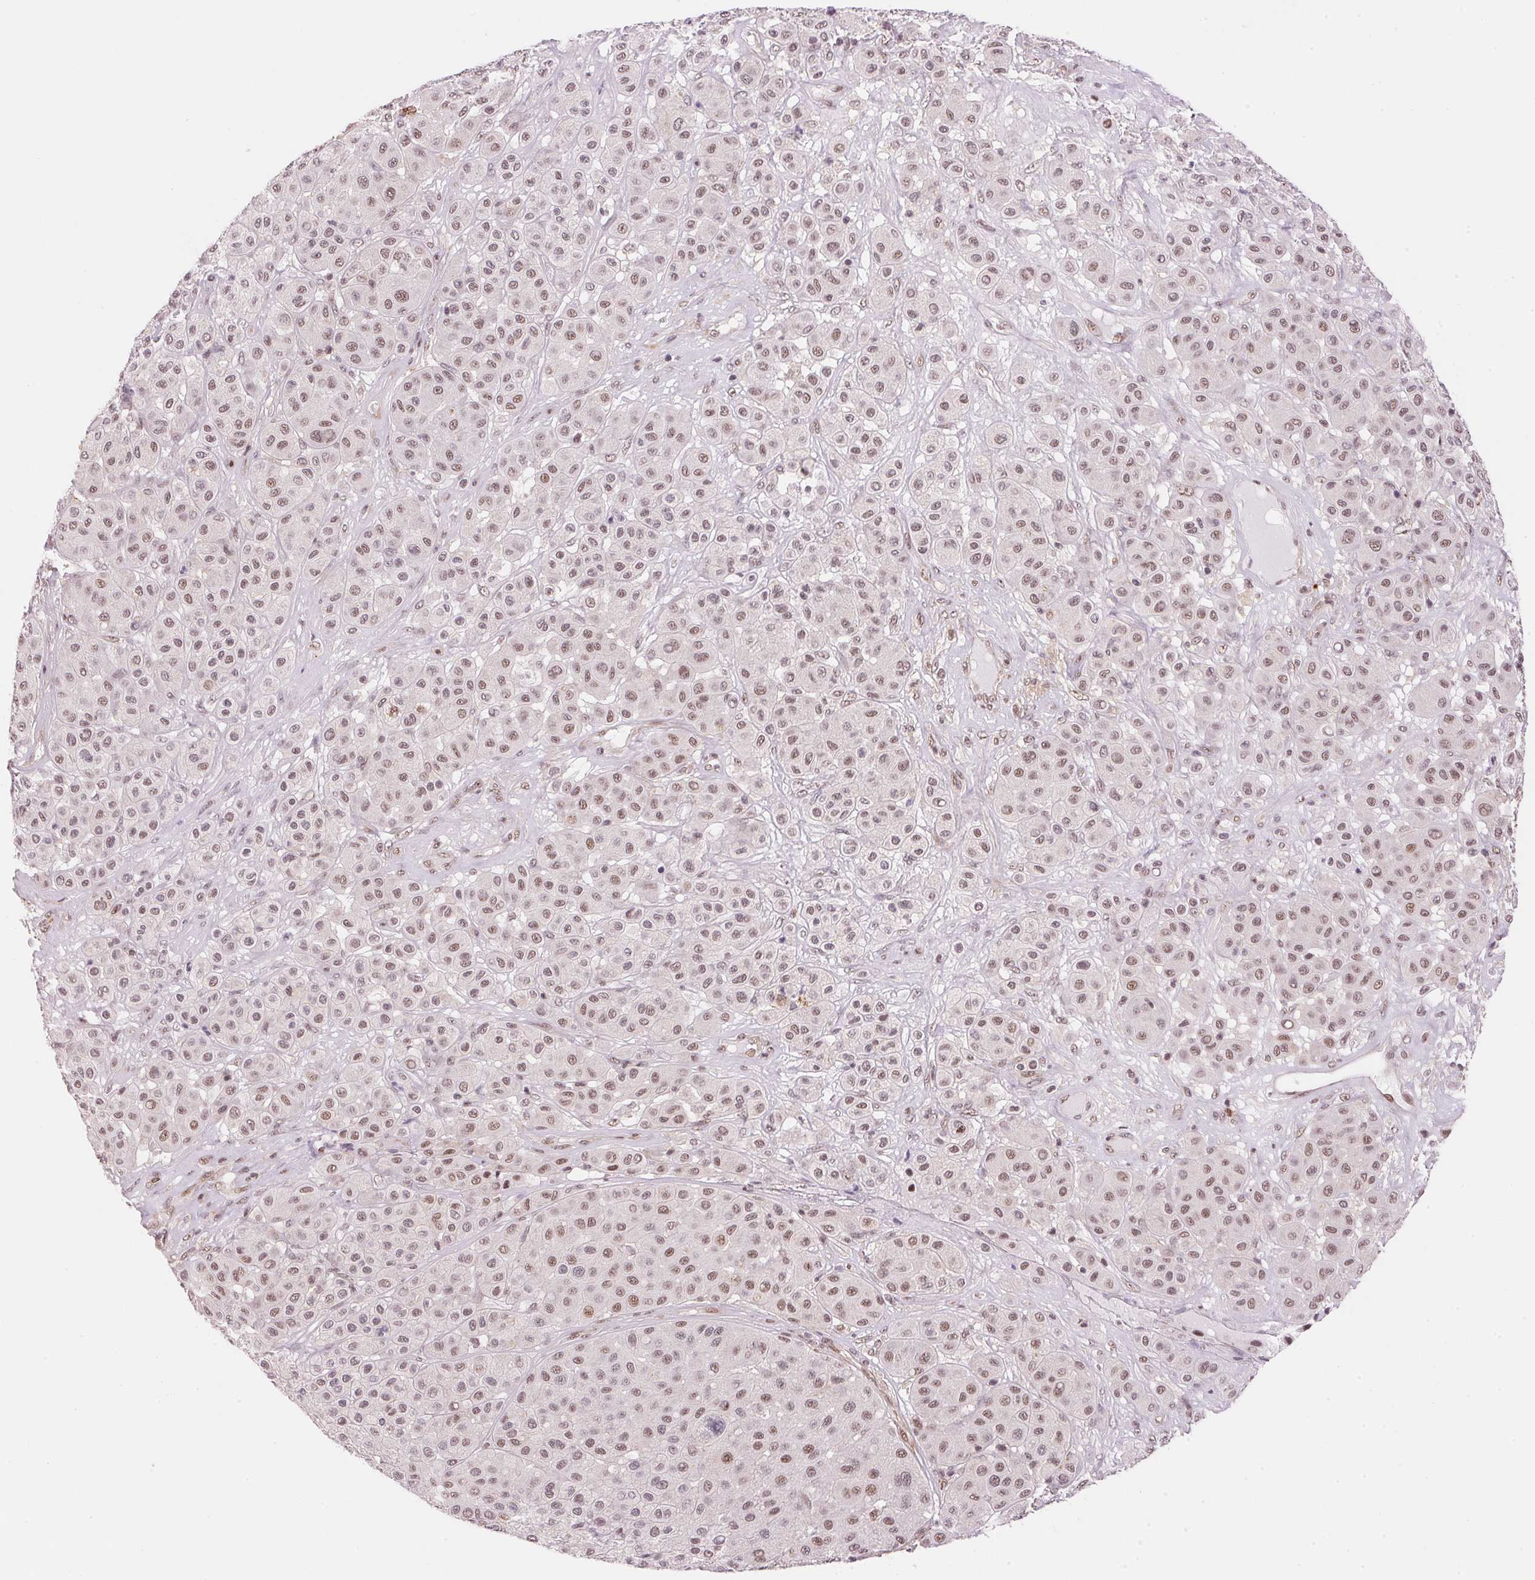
{"staining": {"intensity": "weak", "quantity": ">75%", "location": "nuclear"}, "tissue": "melanoma", "cell_type": "Tumor cells", "image_type": "cancer", "snomed": [{"axis": "morphology", "description": "Malignant melanoma, Metastatic site"}, {"axis": "topography", "description": "Smooth muscle"}], "caption": "Protein staining exhibits weak nuclear staining in approximately >75% of tumor cells in melanoma.", "gene": "HNRNPDL", "patient": {"sex": "male", "age": 41}}